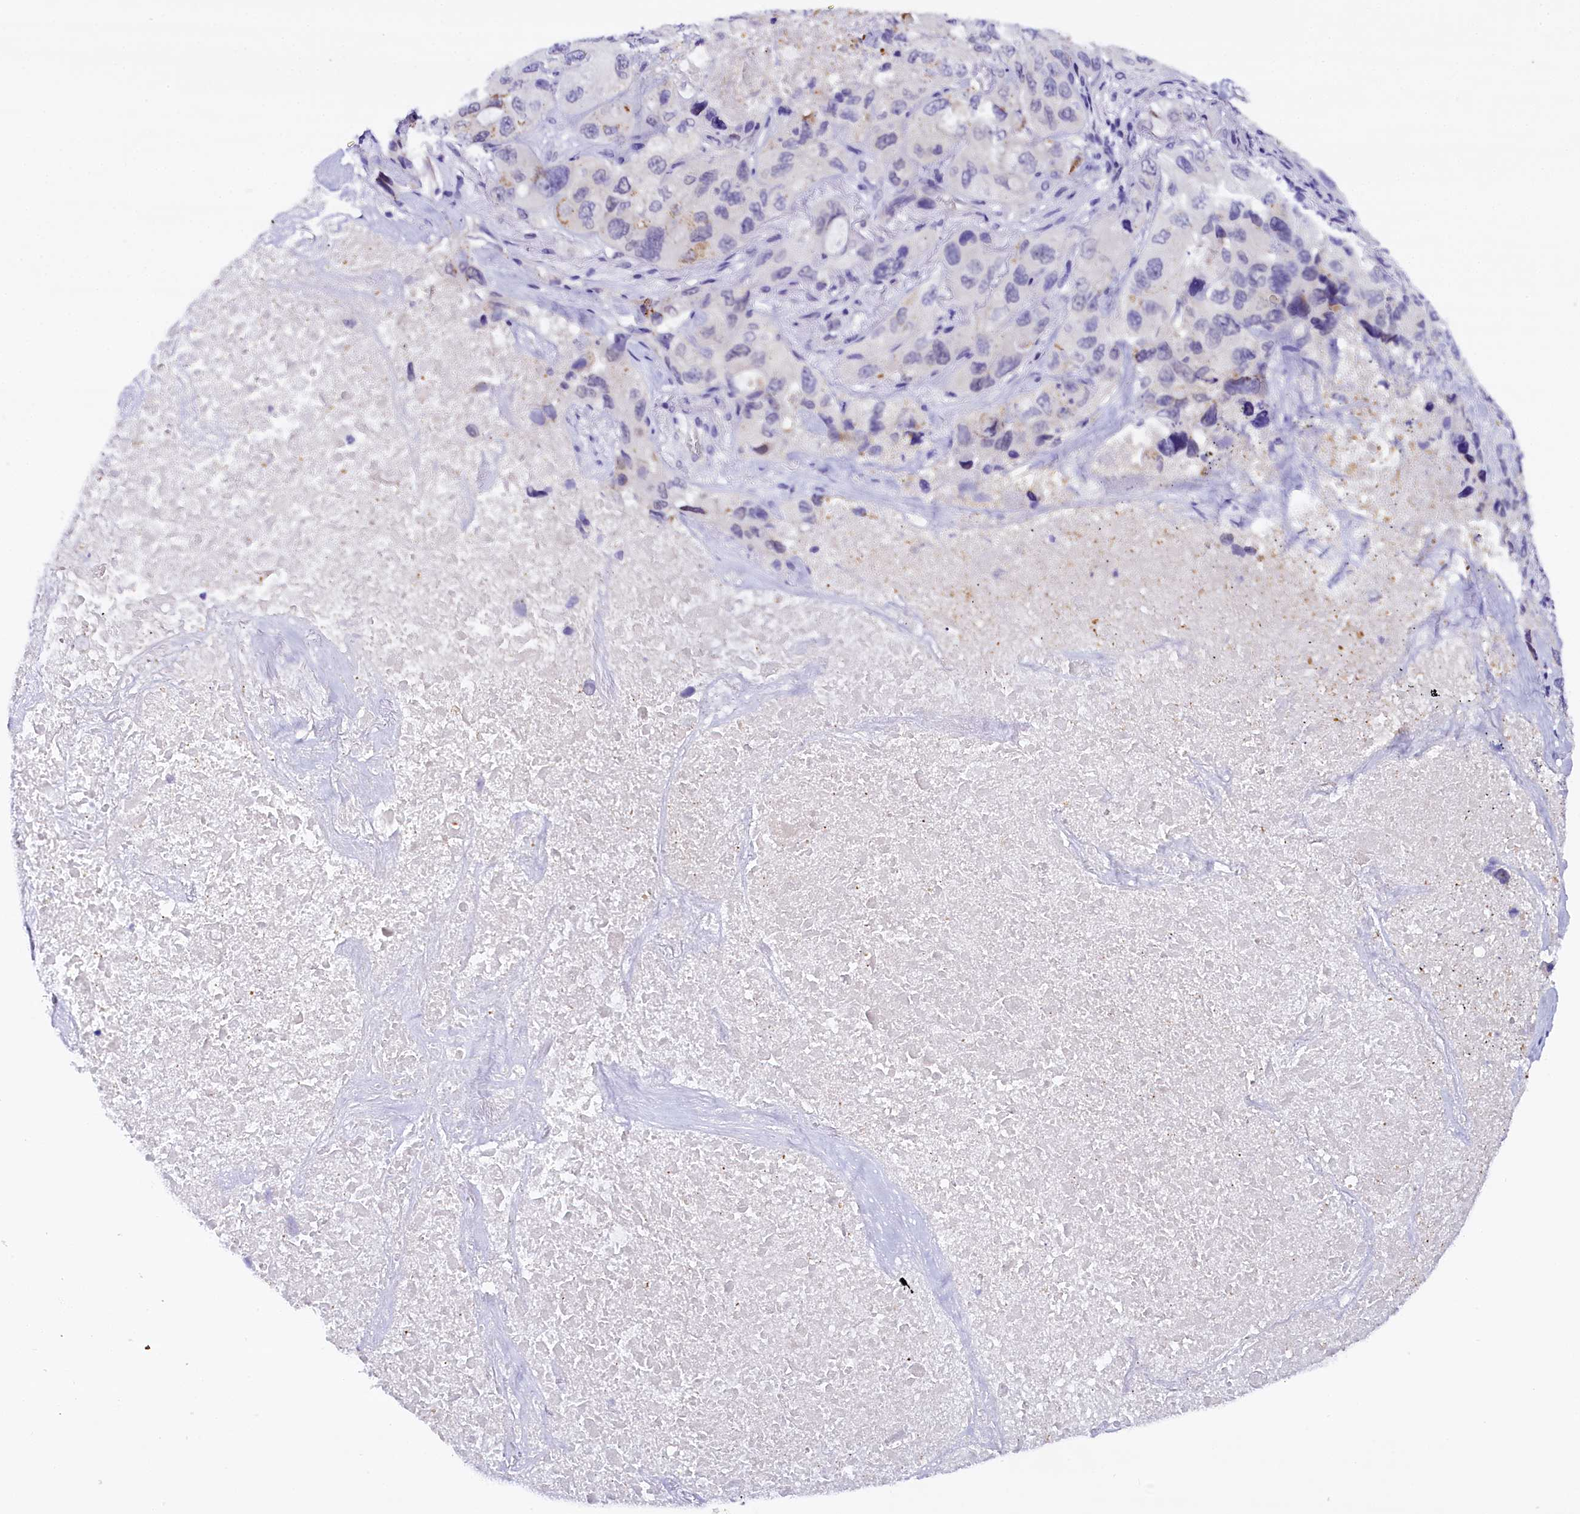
{"staining": {"intensity": "negative", "quantity": "none", "location": "none"}, "tissue": "lung cancer", "cell_type": "Tumor cells", "image_type": "cancer", "snomed": [{"axis": "morphology", "description": "Squamous cell carcinoma, NOS"}, {"axis": "topography", "description": "Lung"}], "caption": "This is an immunohistochemistry (IHC) photomicrograph of squamous cell carcinoma (lung). There is no positivity in tumor cells.", "gene": "IQCN", "patient": {"sex": "female", "age": 73}}